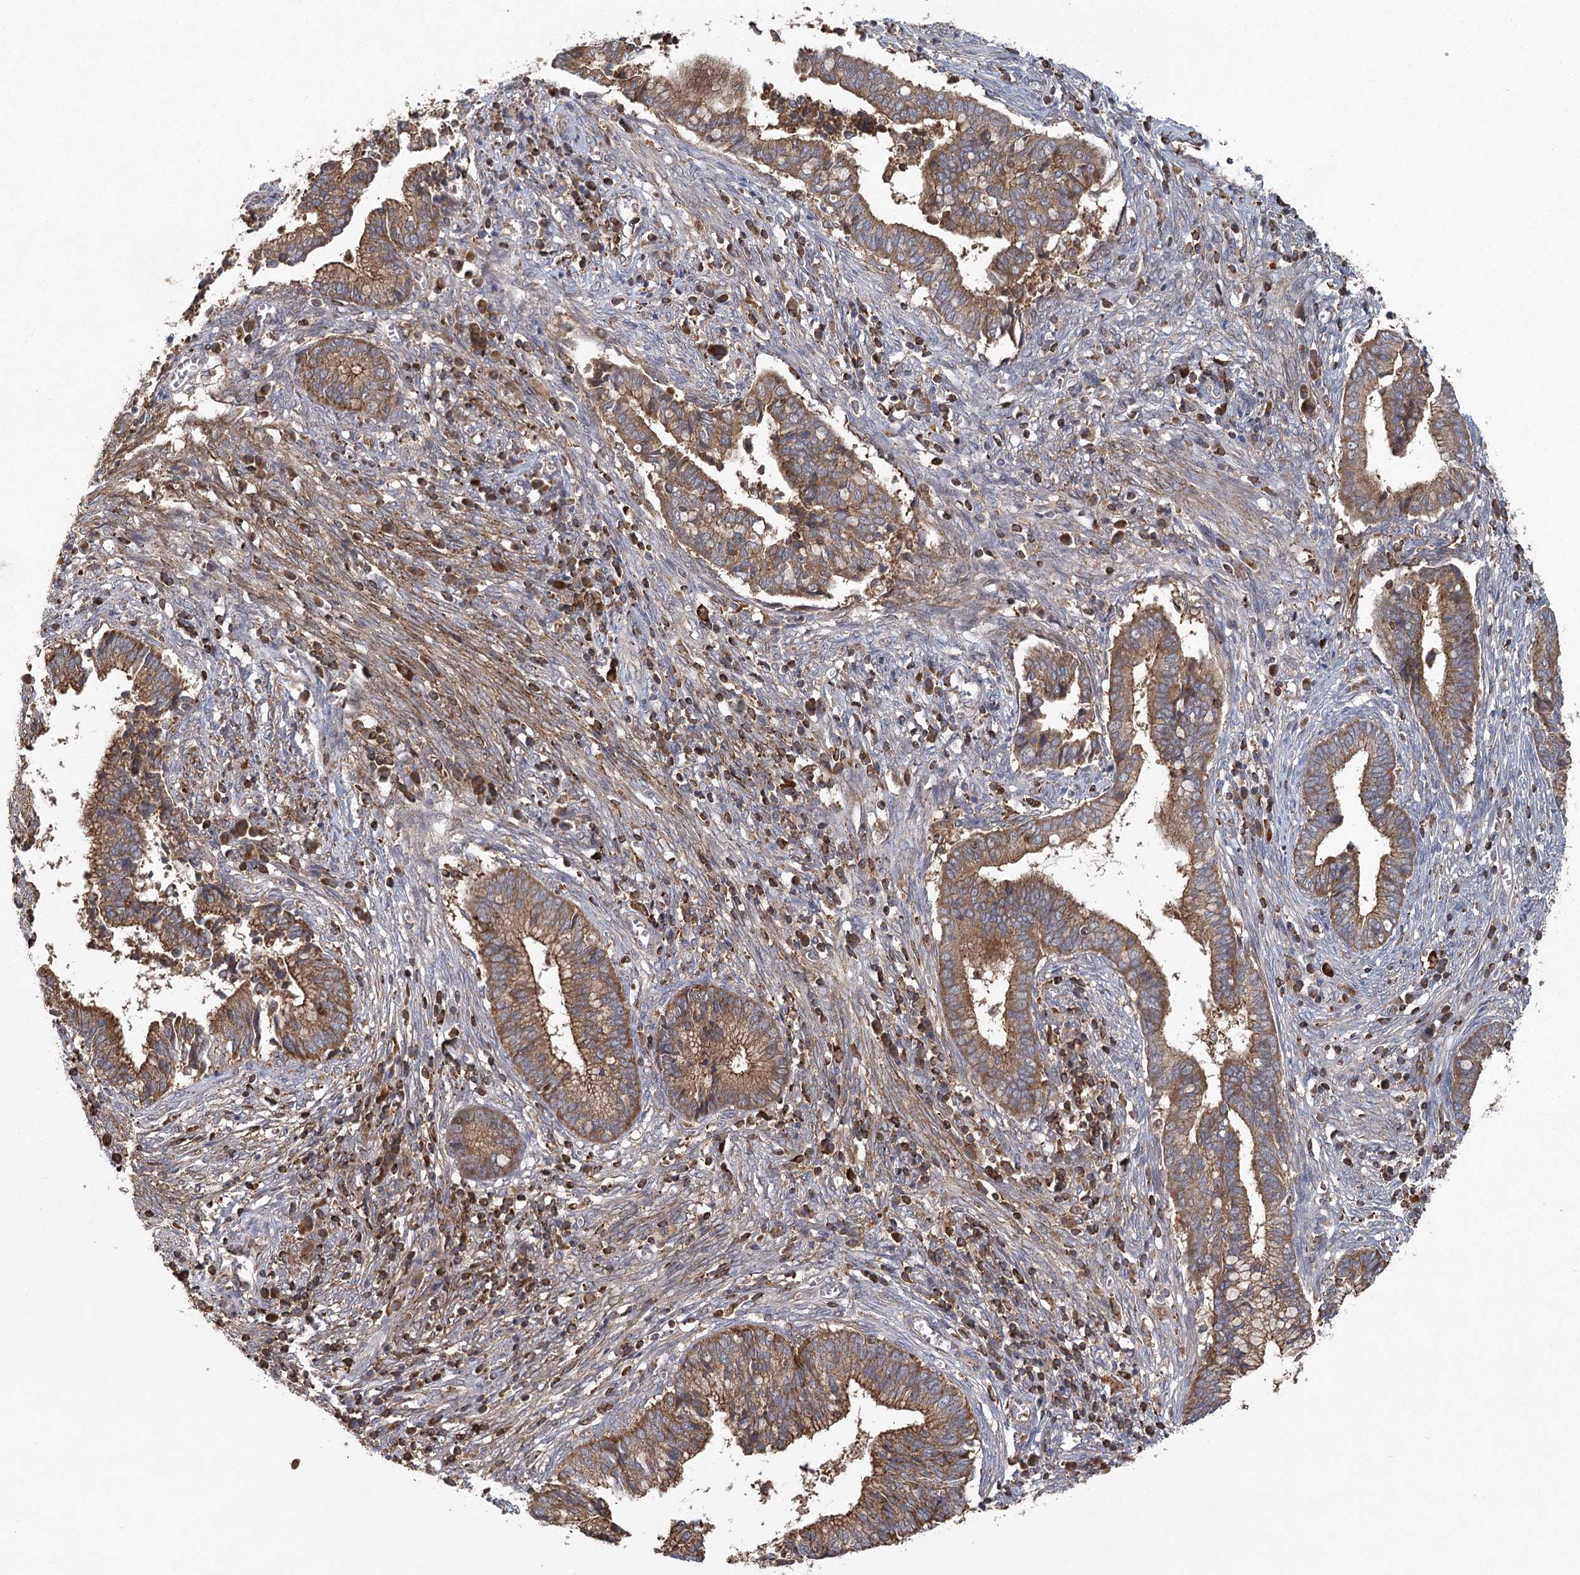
{"staining": {"intensity": "moderate", "quantity": ">75%", "location": "cytoplasmic/membranous"}, "tissue": "cervical cancer", "cell_type": "Tumor cells", "image_type": "cancer", "snomed": [{"axis": "morphology", "description": "Adenocarcinoma, NOS"}, {"axis": "topography", "description": "Cervix"}], "caption": "About >75% of tumor cells in human adenocarcinoma (cervical) show moderate cytoplasmic/membranous protein positivity as visualized by brown immunohistochemical staining.", "gene": "PLEKHA7", "patient": {"sex": "female", "age": 44}}